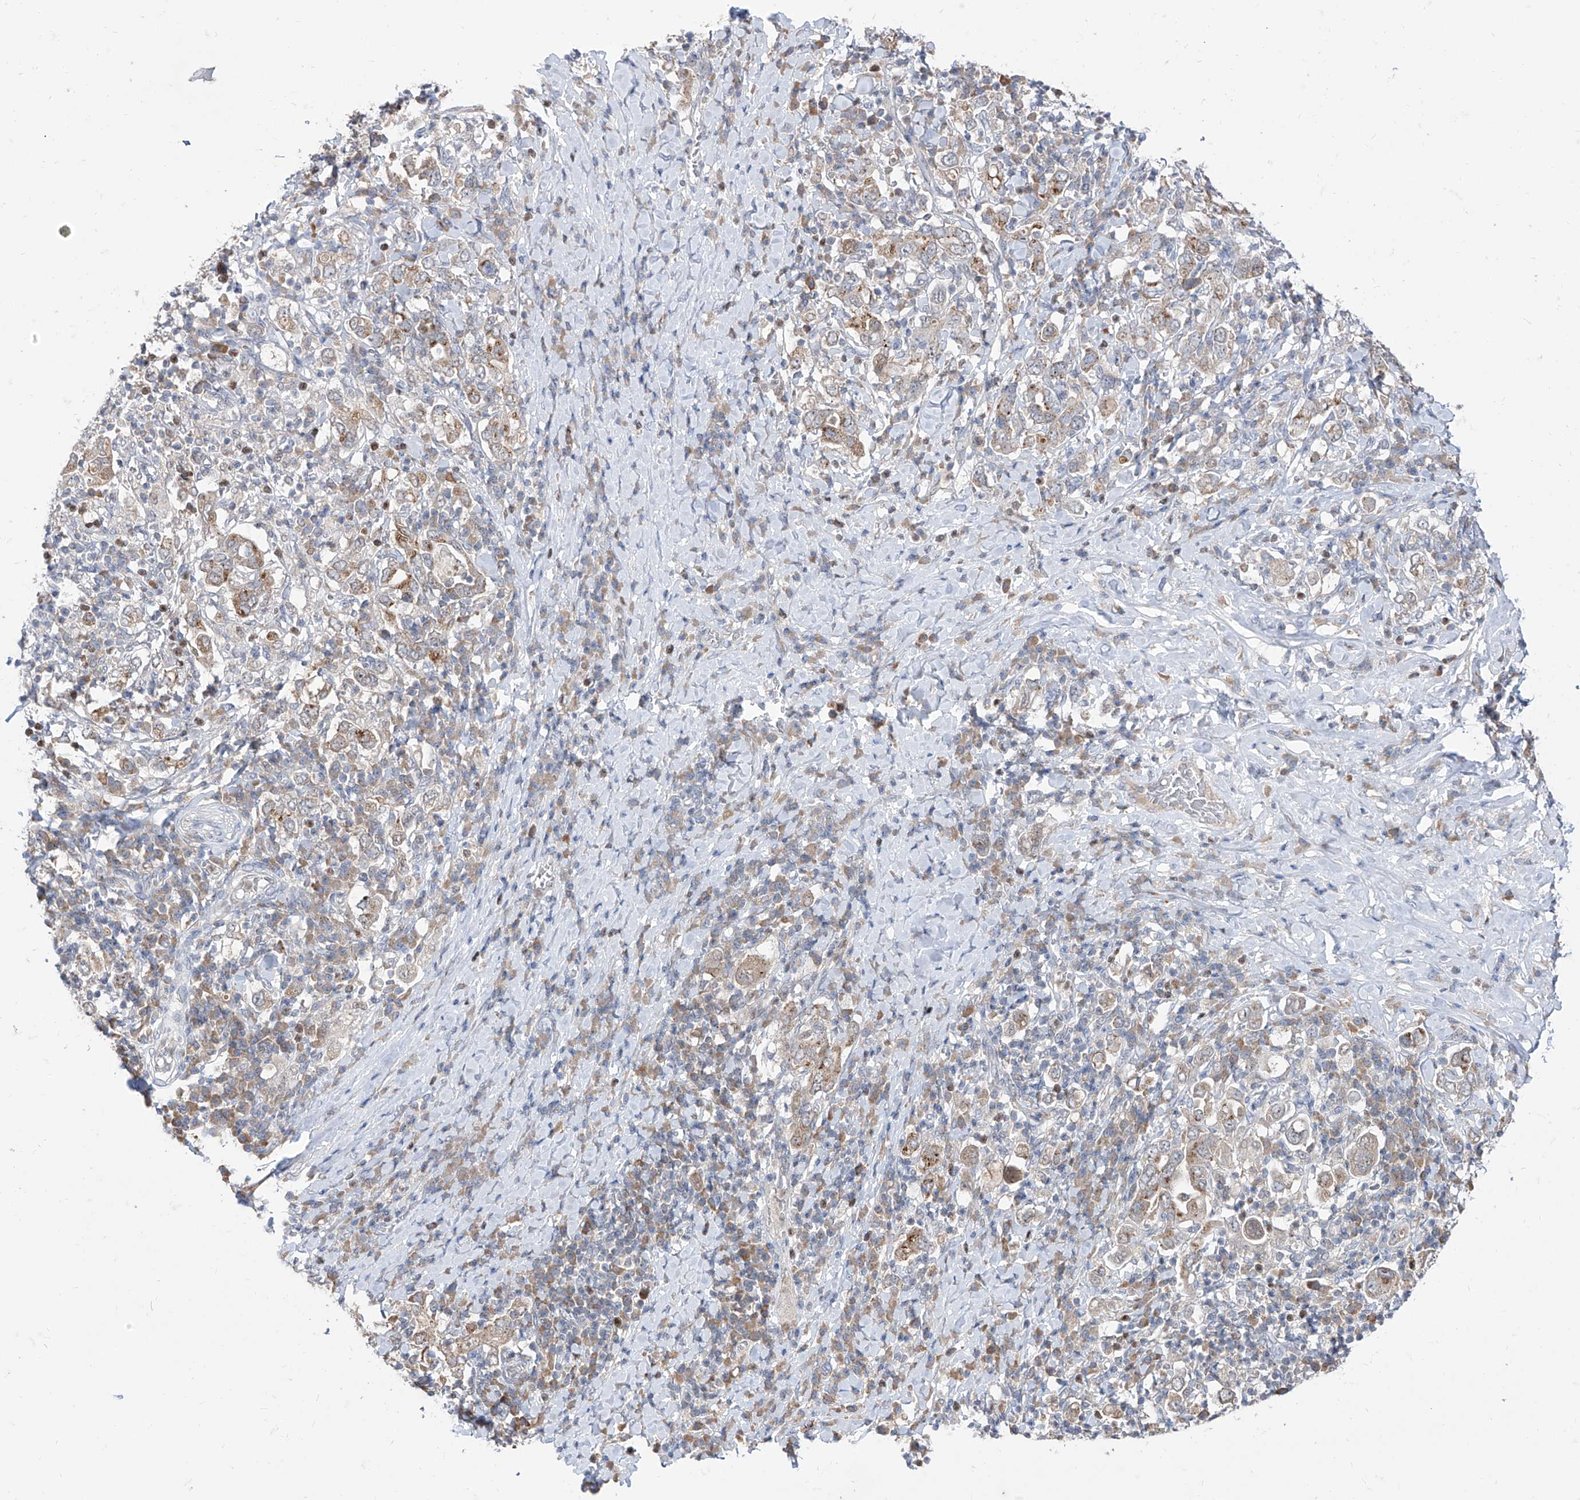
{"staining": {"intensity": "weak", "quantity": "25%-75%", "location": "cytoplasmic/membranous"}, "tissue": "stomach cancer", "cell_type": "Tumor cells", "image_type": "cancer", "snomed": [{"axis": "morphology", "description": "Adenocarcinoma, NOS"}, {"axis": "topography", "description": "Stomach, upper"}], "caption": "Immunohistochemical staining of stomach cancer (adenocarcinoma) displays weak cytoplasmic/membranous protein expression in approximately 25%-75% of tumor cells.", "gene": "BROX", "patient": {"sex": "male", "age": 62}}